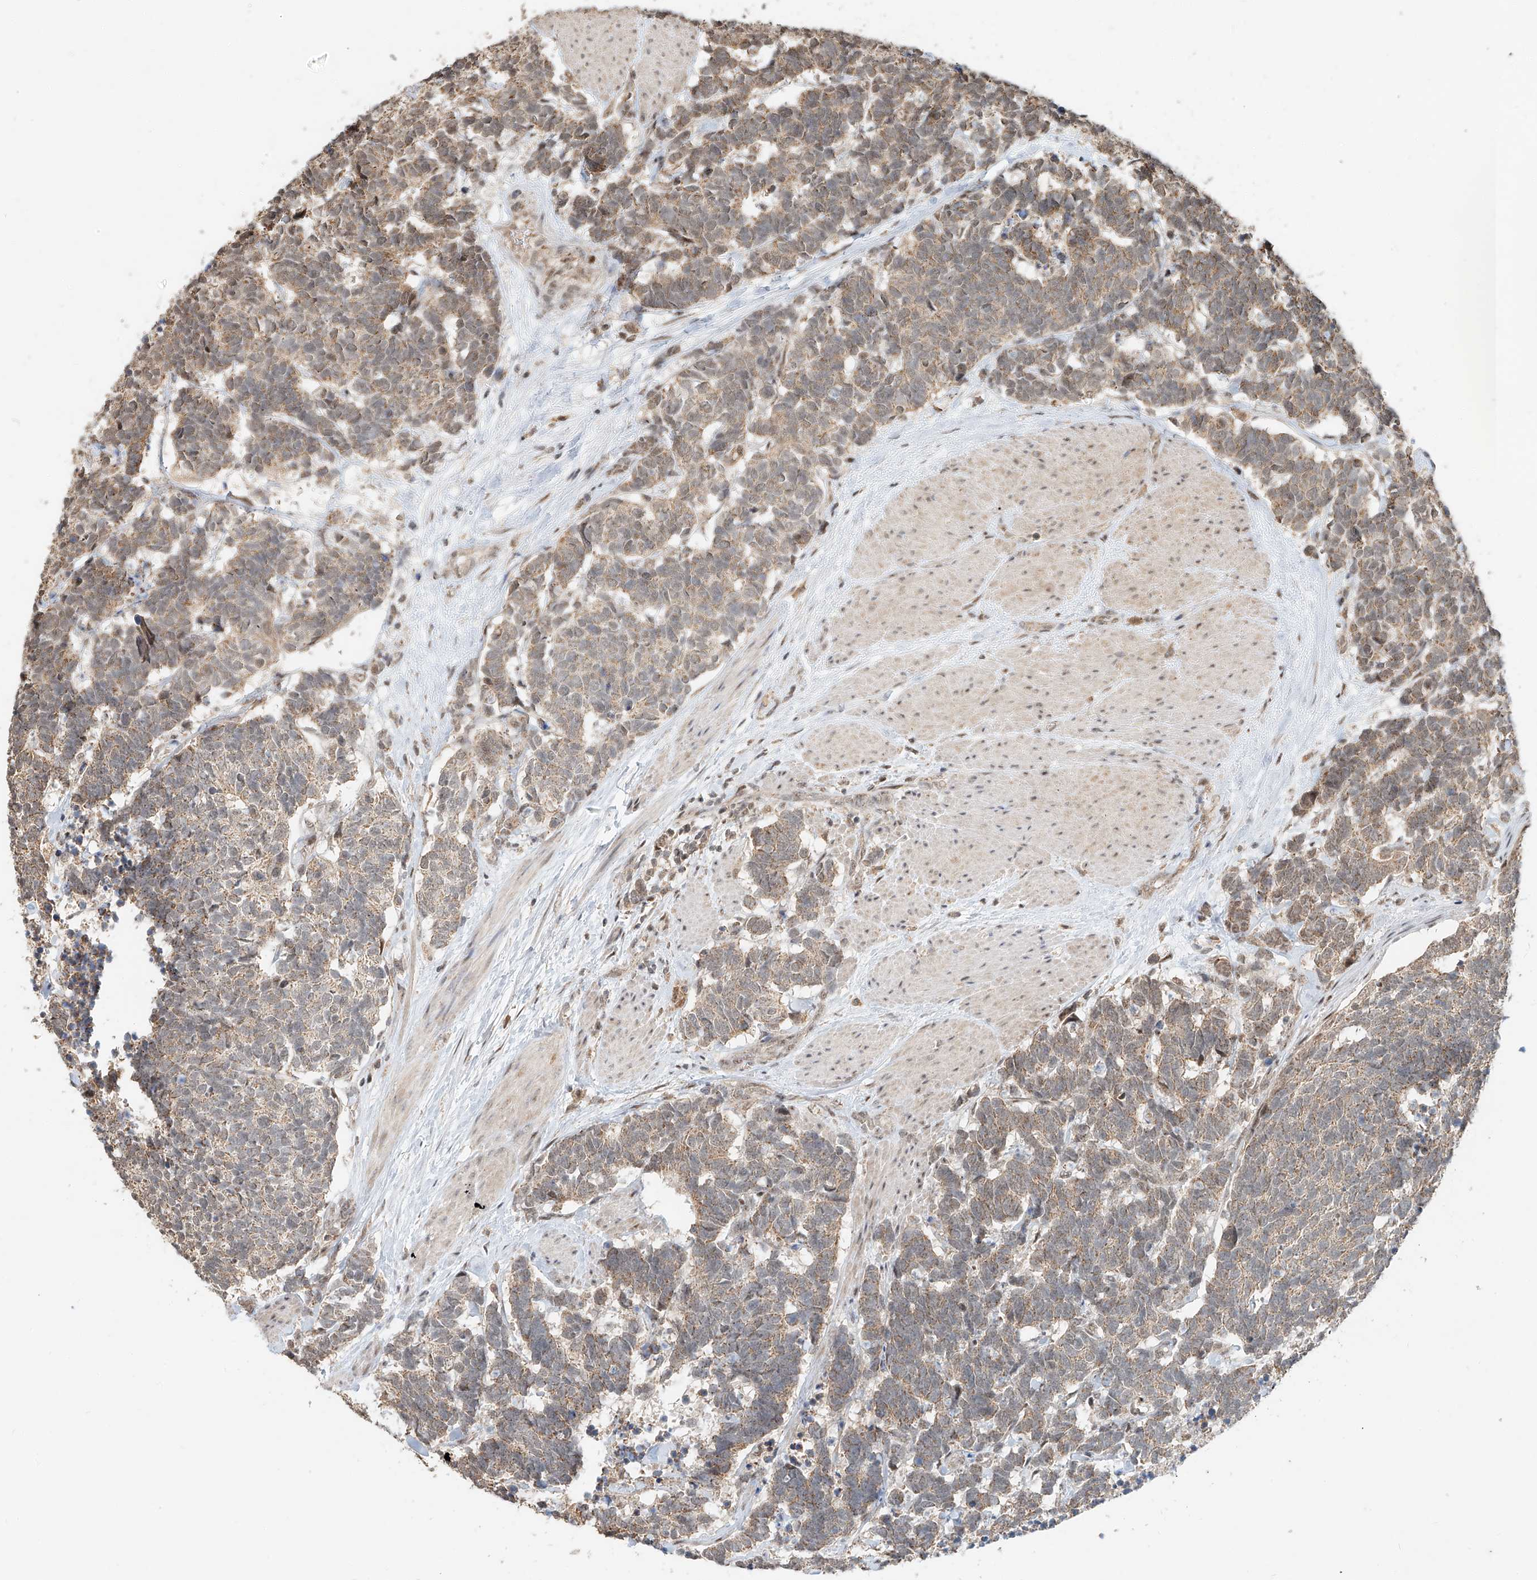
{"staining": {"intensity": "weak", "quantity": "25%-75%", "location": "cytoplasmic/membranous"}, "tissue": "carcinoid", "cell_type": "Tumor cells", "image_type": "cancer", "snomed": [{"axis": "morphology", "description": "Carcinoma, NOS"}, {"axis": "morphology", "description": "Carcinoid, malignant, NOS"}, {"axis": "topography", "description": "Urinary bladder"}], "caption": "This micrograph displays carcinoid stained with immunohistochemistry (IHC) to label a protein in brown. The cytoplasmic/membranous of tumor cells show weak positivity for the protein. Nuclei are counter-stained blue.", "gene": "SYTL3", "patient": {"sex": "male", "age": 57}}